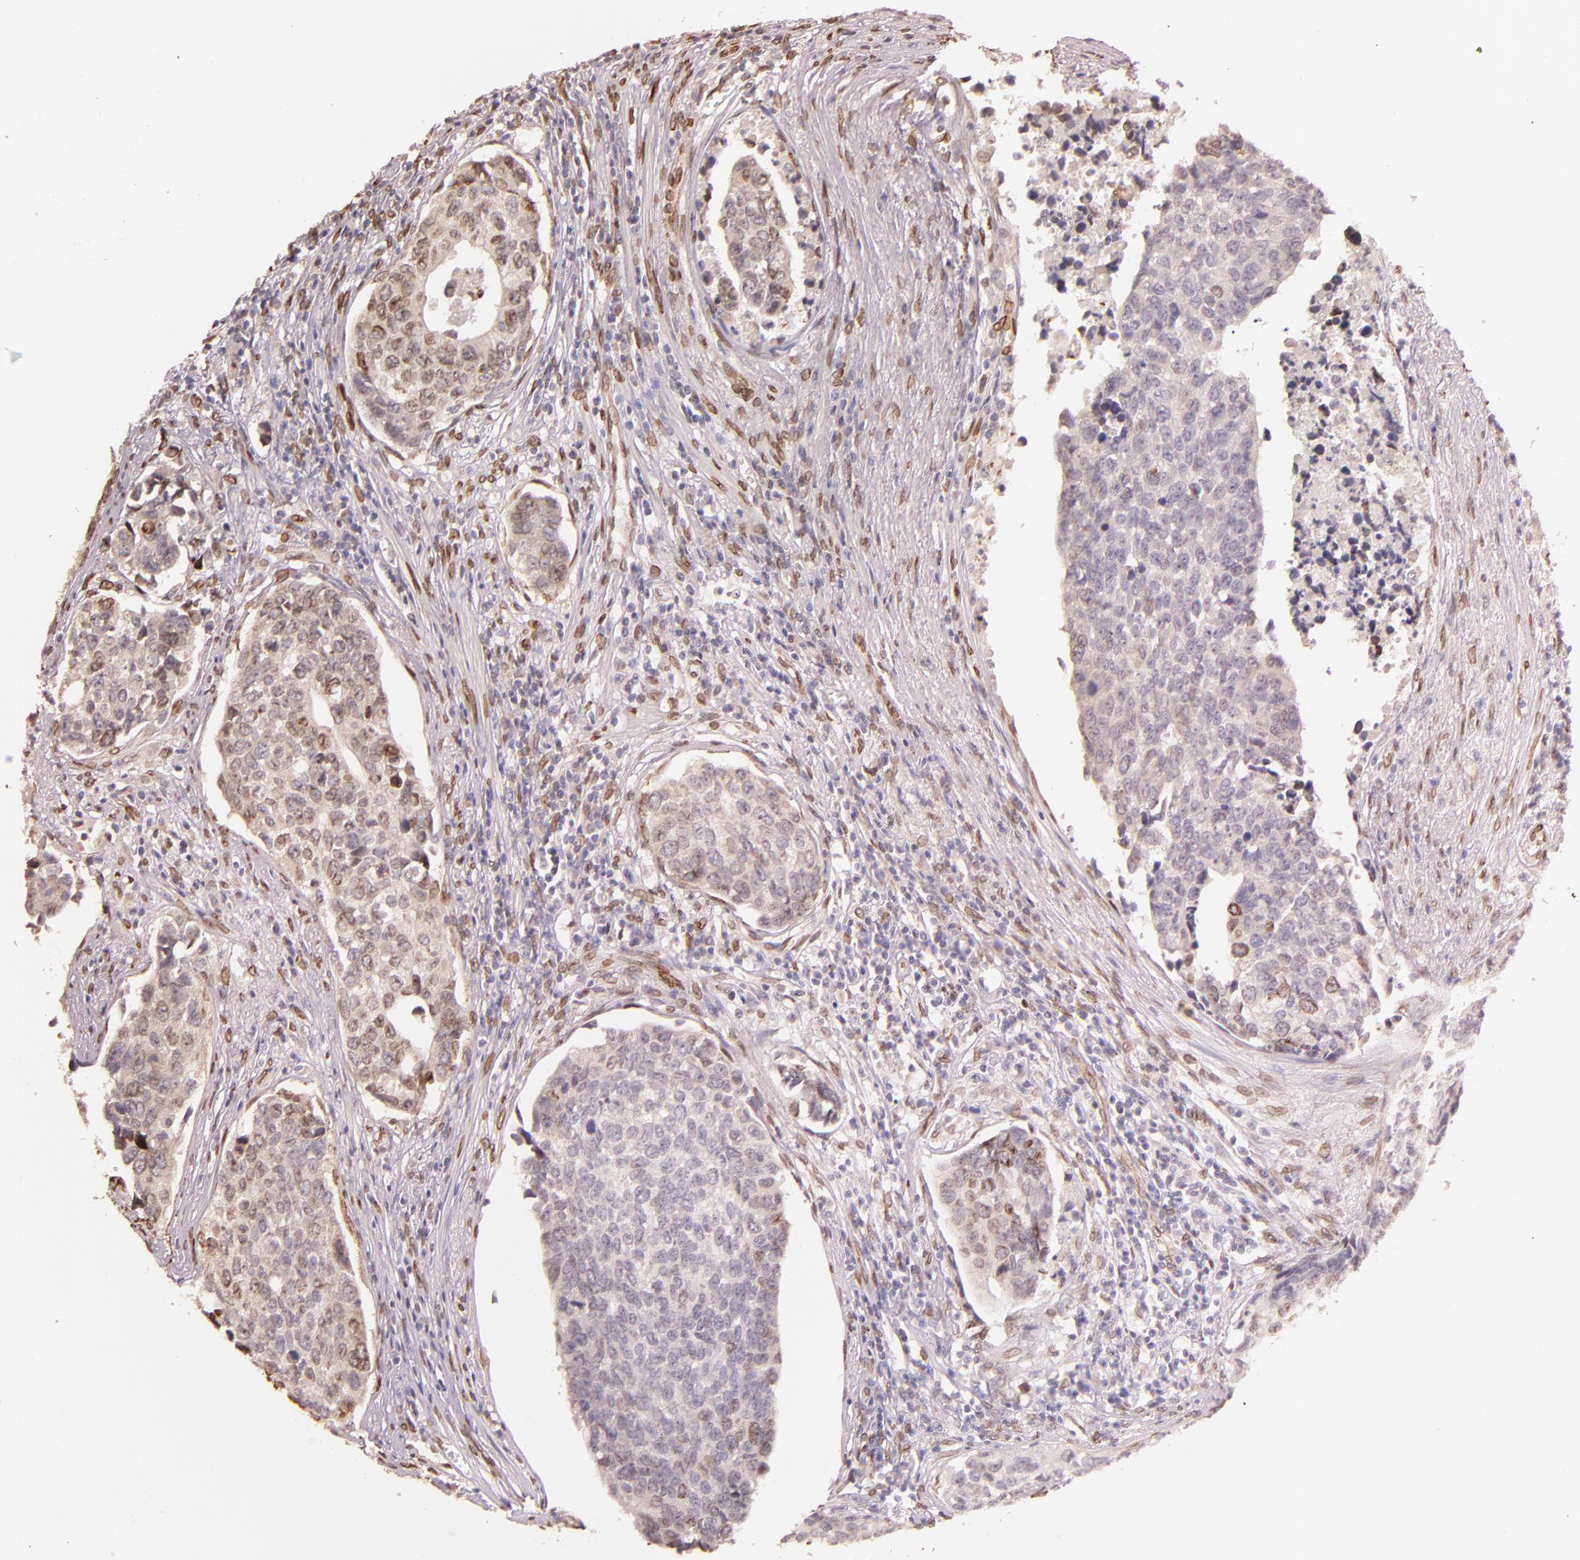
{"staining": {"intensity": "weak", "quantity": ">75%", "location": "cytoplasmic/membranous,nuclear"}, "tissue": "urothelial cancer", "cell_type": "Tumor cells", "image_type": "cancer", "snomed": [{"axis": "morphology", "description": "Urothelial carcinoma, High grade"}, {"axis": "topography", "description": "Urinary bladder"}], "caption": "Urothelial cancer stained with immunohistochemistry displays weak cytoplasmic/membranous and nuclear expression in approximately >75% of tumor cells.", "gene": "PUM3", "patient": {"sex": "male", "age": 81}}